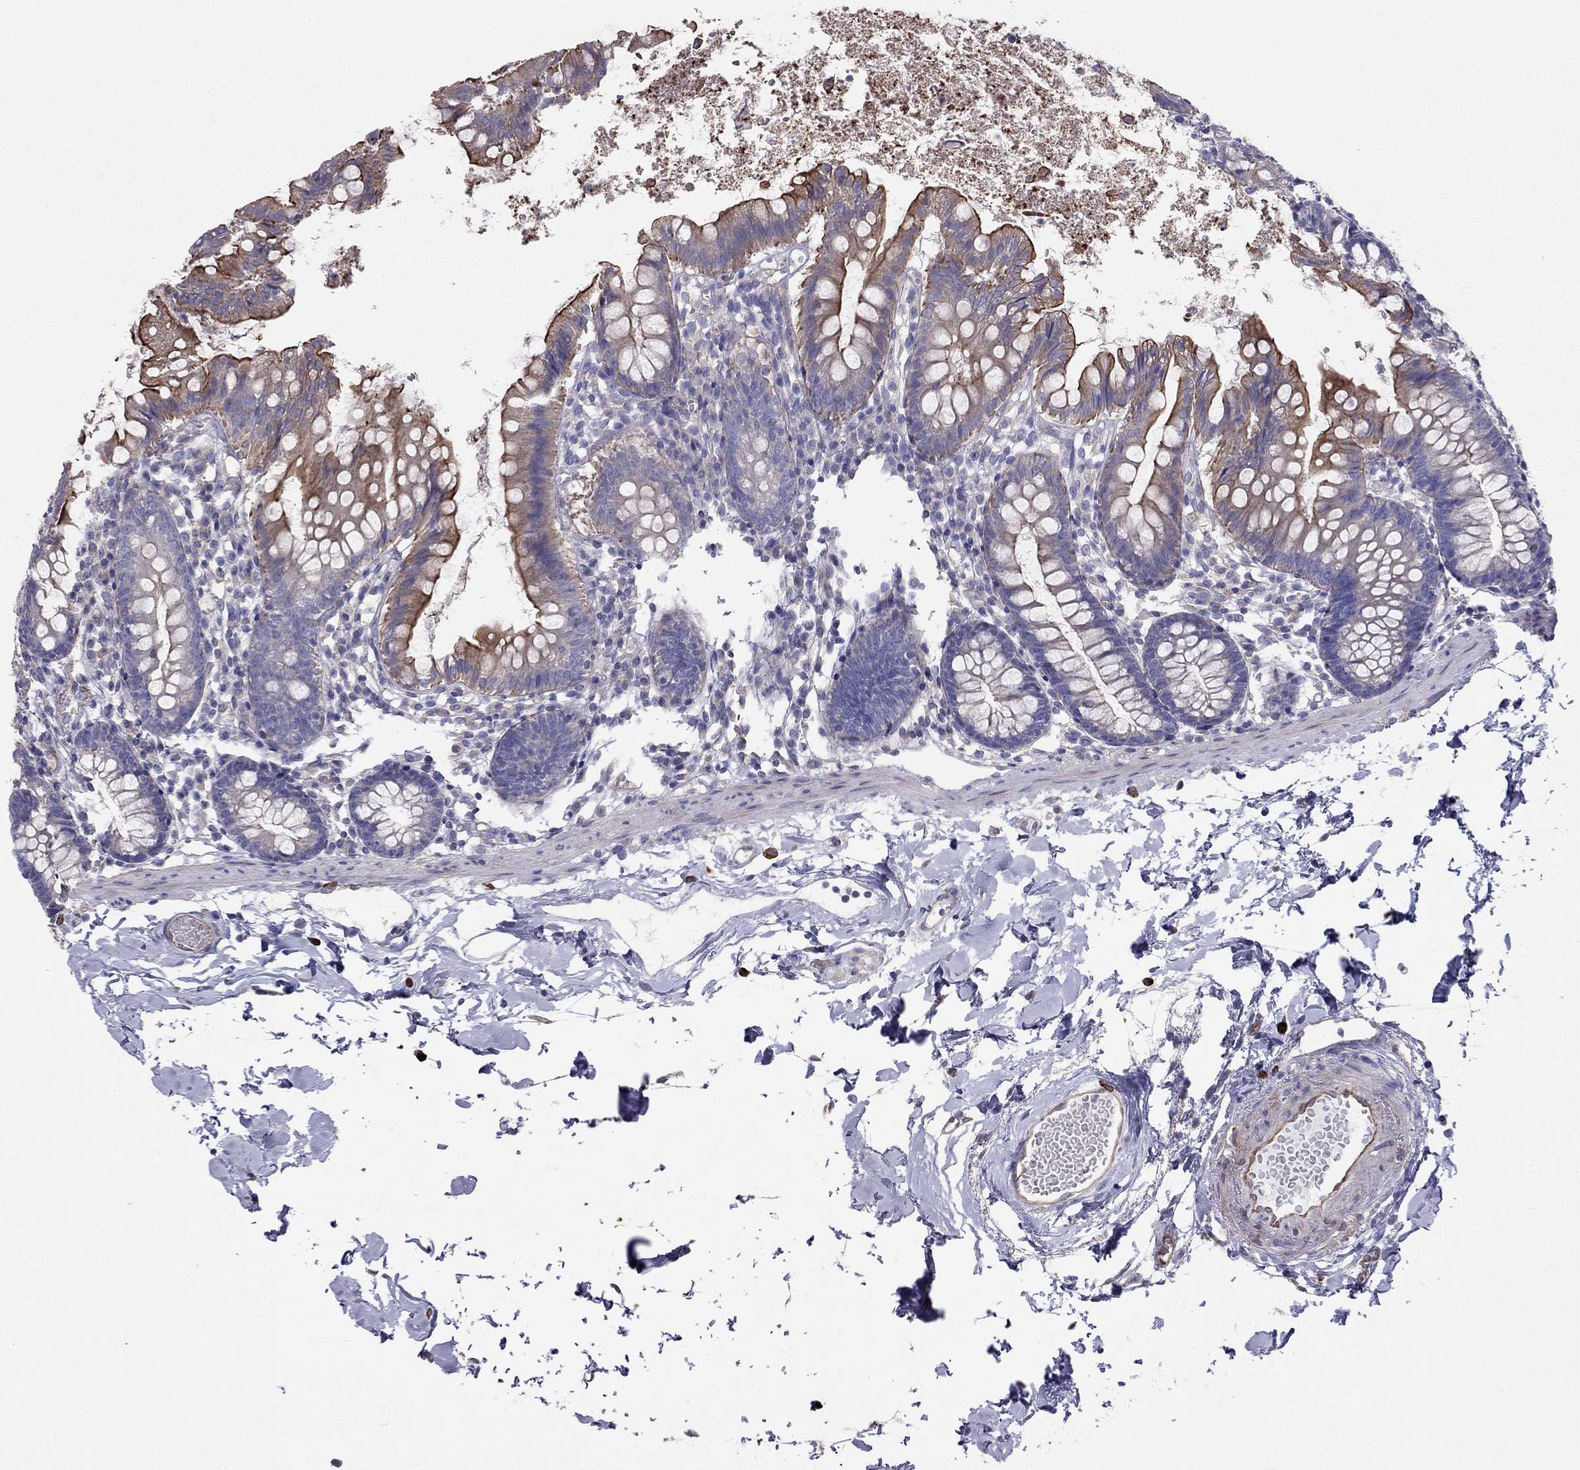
{"staining": {"intensity": "moderate", "quantity": "25%-75%", "location": "cytoplasmic/membranous"}, "tissue": "small intestine", "cell_type": "Glandular cells", "image_type": "normal", "snomed": [{"axis": "morphology", "description": "Normal tissue, NOS"}, {"axis": "topography", "description": "Small intestine"}], "caption": "Immunohistochemical staining of unremarkable human small intestine exhibits 25%-75% levels of moderate cytoplasmic/membranous protein positivity in about 25%-75% of glandular cells.", "gene": "ENOX1", "patient": {"sex": "female", "age": 90}}